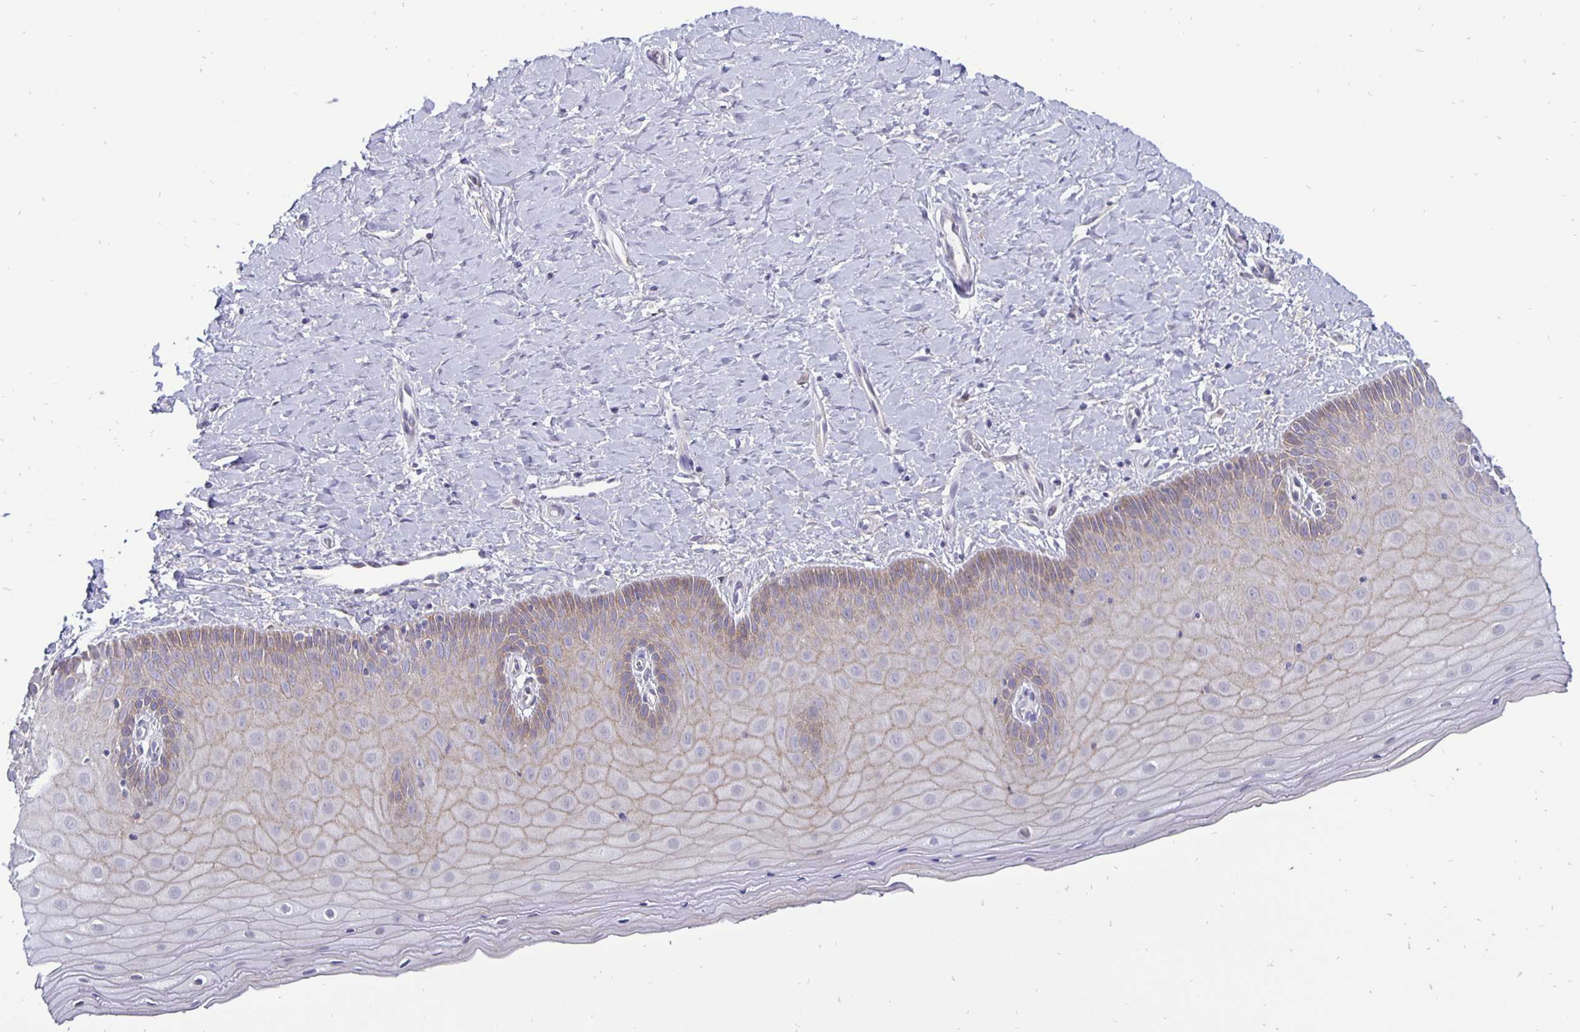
{"staining": {"intensity": "moderate", "quantity": ">75%", "location": "cytoplasmic/membranous"}, "tissue": "cervix", "cell_type": "Glandular cells", "image_type": "normal", "snomed": [{"axis": "morphology", "description": "Normal tissue, NOS"}, {"axis": "topography", "description": "Cervix"}], "caption": "Immunohistochemistry (IHC) photomicrograph of benign cervix: cervix stained using immunohistochemistry (IHC) demonstrates medium levels of moderate protein expression localized specifically in the cytoplasmic/membranous of glandular cells, appearing as a cytoplasmic/membranous brown color.", "gene": "ERBB2", "patient": {"sex": "female", "age": 37}}